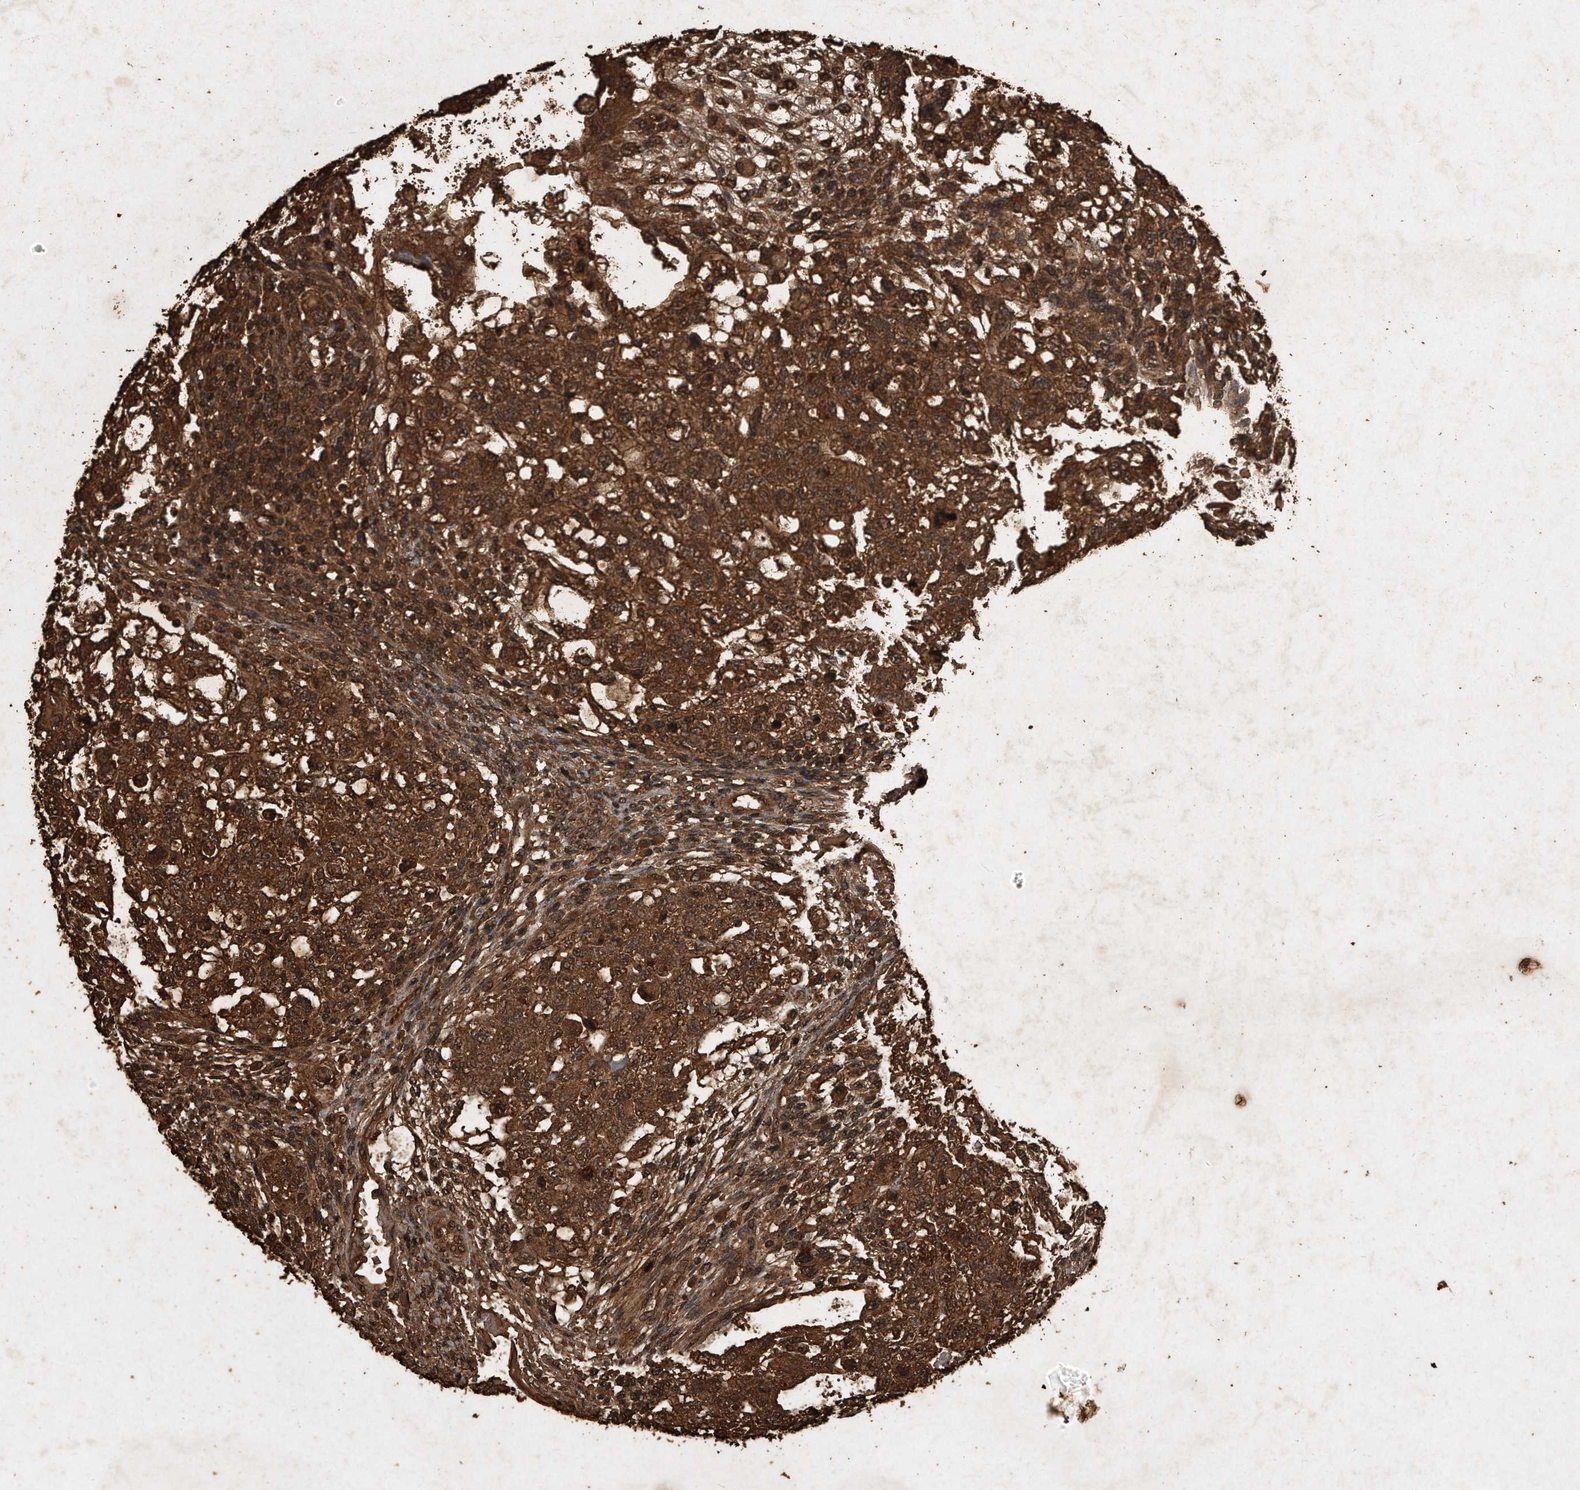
{"staining": {"intensity": "strong", "quantity": ">75%", "location": "cytoplasmic/membranous"}, "tissue": "testis cancer", "cell_type": "Tumor cells", "image_type": "cancer", "snomed": [{"axis": "morphology", "description": "Normal tissue, NOS"}, {"axis": "morphology", "description": "Carcinoma, Embryonal, NOS"}, {"axis": "topography", "description": "Testis"}], "caption": "The histopathology image displays a brown stain indicating the presence of a protein in the cytoplasmic/membranous of tumor cells in testis cancer.", "gene": "CFLAR", "patient": {"sex": "male", "age": 36}}